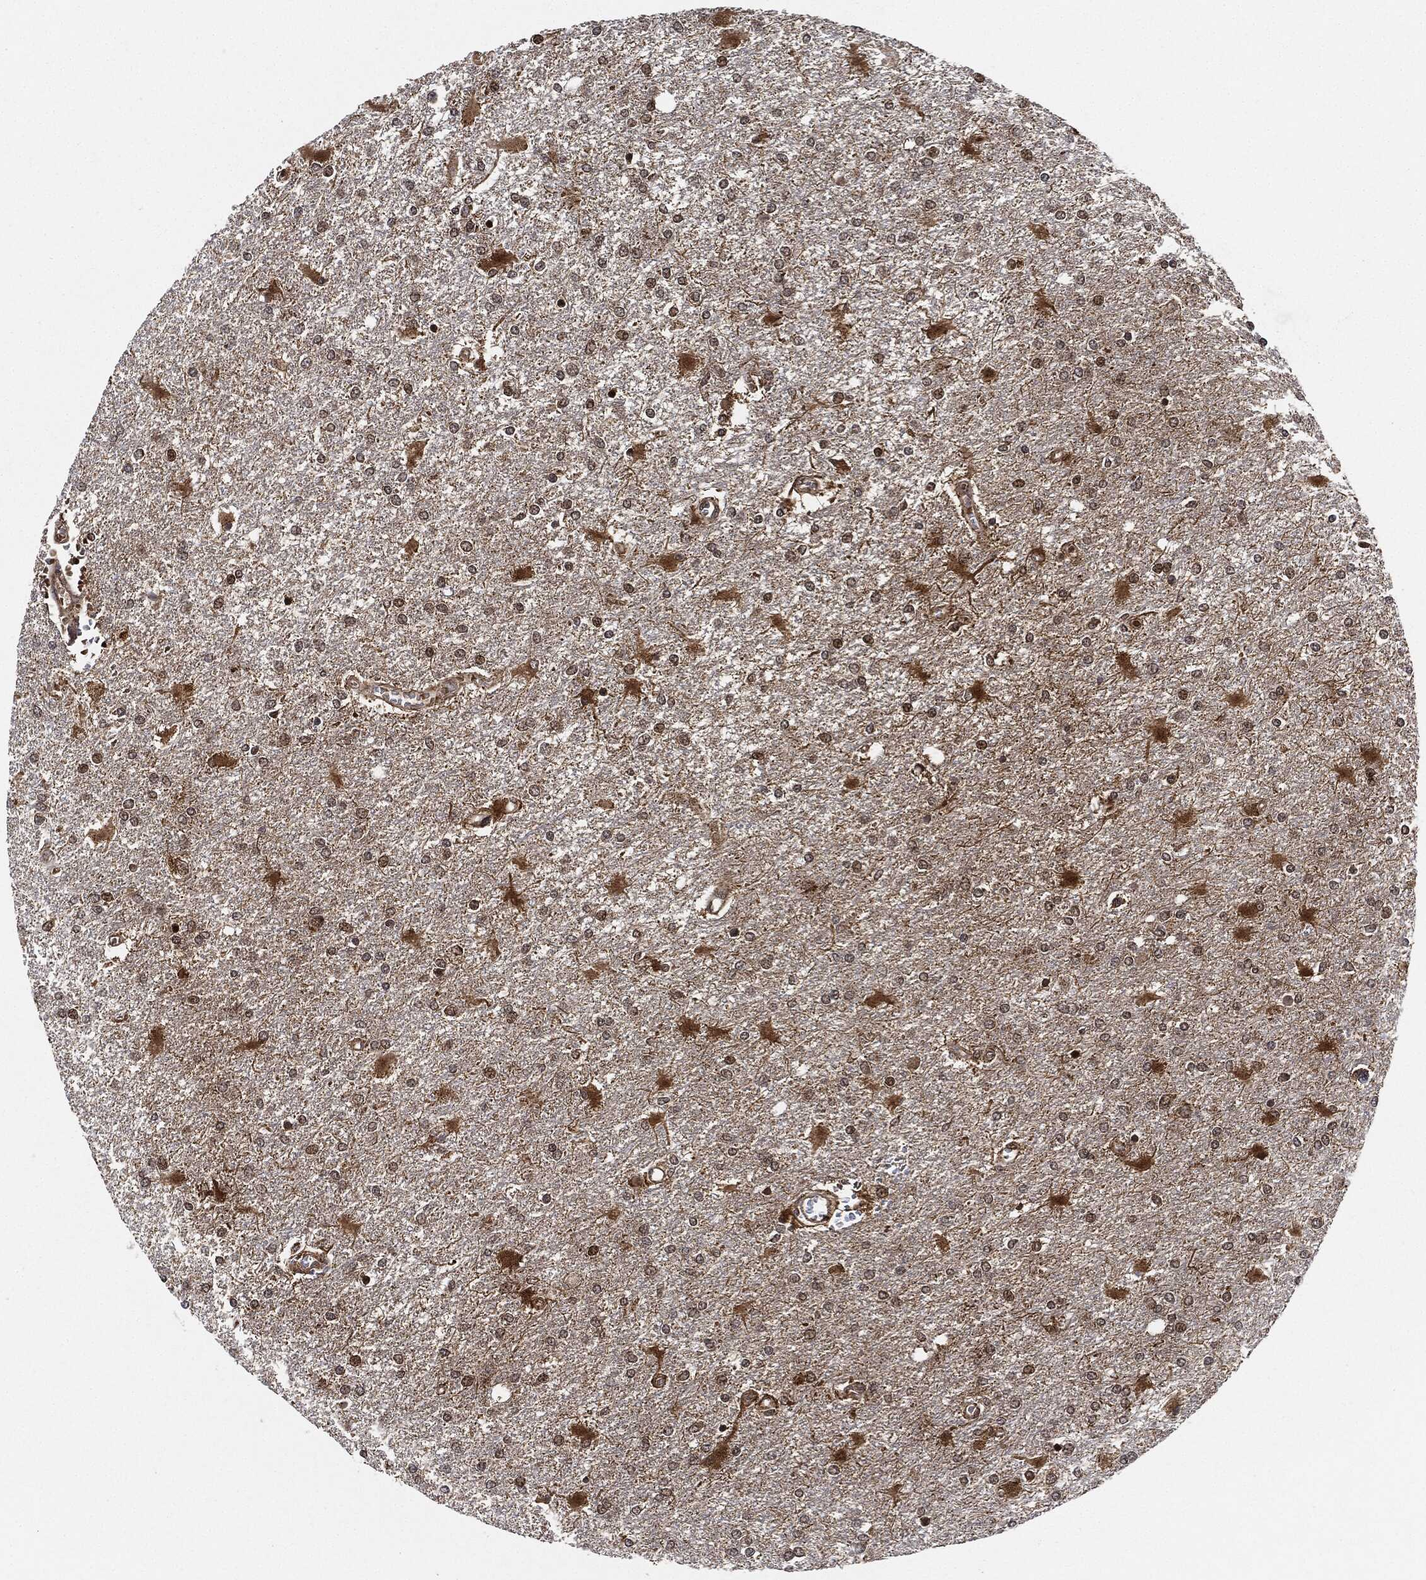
{"staining": {"intensity": "moderate", "quantity": ">75%", "location": "cytoplasmic/membranous"}, "tissue": "glioma", "cell_type": "Tumor cells", "image_type": "cancer", "snomed": [{"axis": "morphology", "description": "Glioma, malignant, High grade"}, {"axis": "topography", "description": "Cerebral cortex"}], "caption": "An immunohistochemistry photomicrograph of neoplastic tissue is shown. Protein staining in brown highlights moderate cytoplasmic/membranous positivity in glioma within tumor cells. Ihc stains the protein of interest in brown and the nuclei are stained blue.", "gene": "RNASEL", "patient": {"sex": "male", "age": 79}}